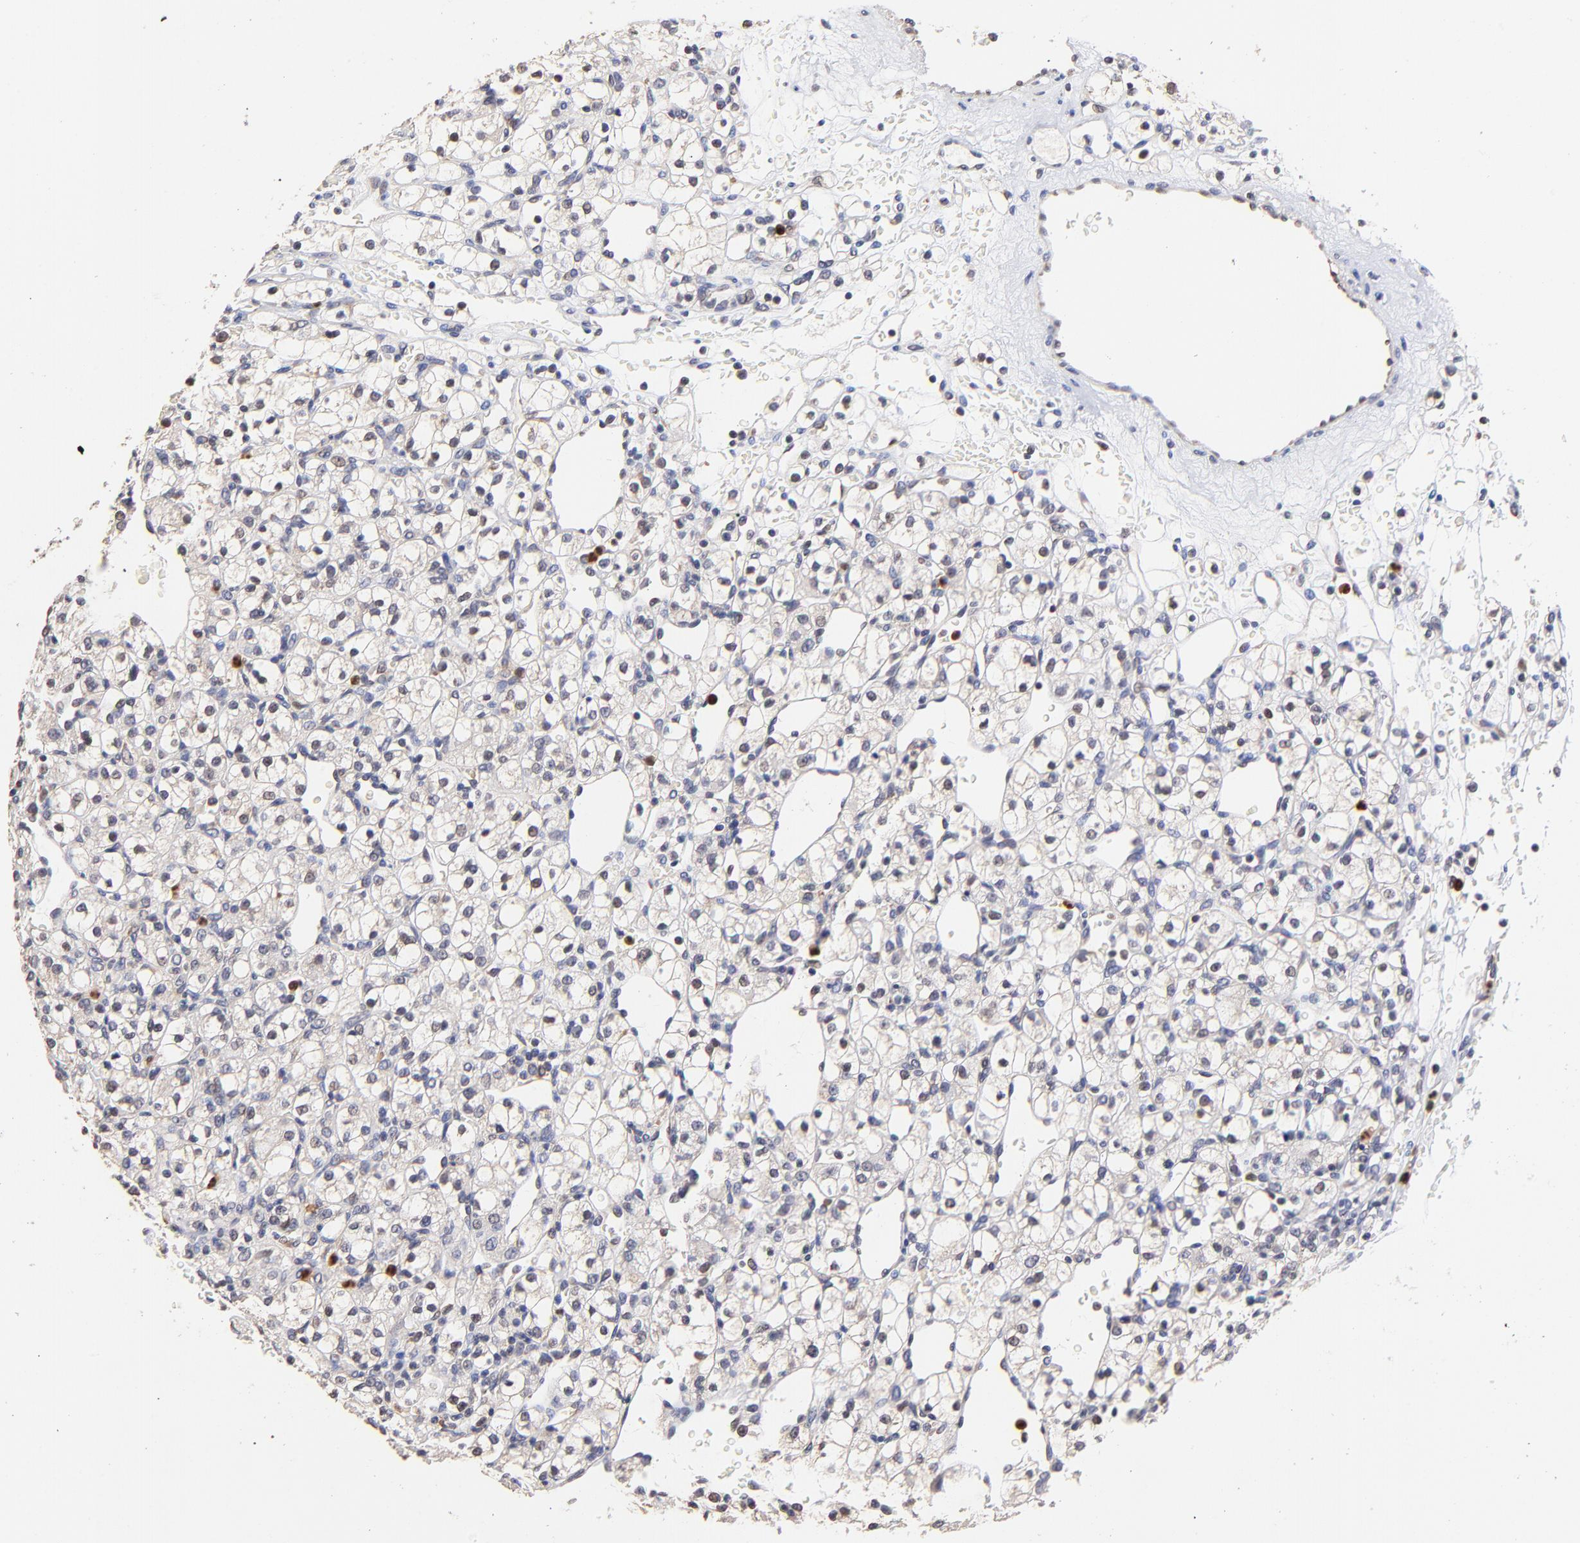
{"staining": {"intensity": "negative", "quantity": "none", "location": "none"}, "tissue": "renal cancer", "cell_type": "Tumor cells", "image_type": "cancer", "snomed": [{"axis": "morphology", "description": "Adenocarcinoma, NOS"}, {"axis": "topography", "description": "Kidney"}], "caption": "DAB (3,3'-diaminobenzidine) immunohistochemical staining of renal adenocarcinoma exhibits no significant expression in tumor cells.", "gene": "BBOF1", "patient": {"sex": "female", "age": 62}}